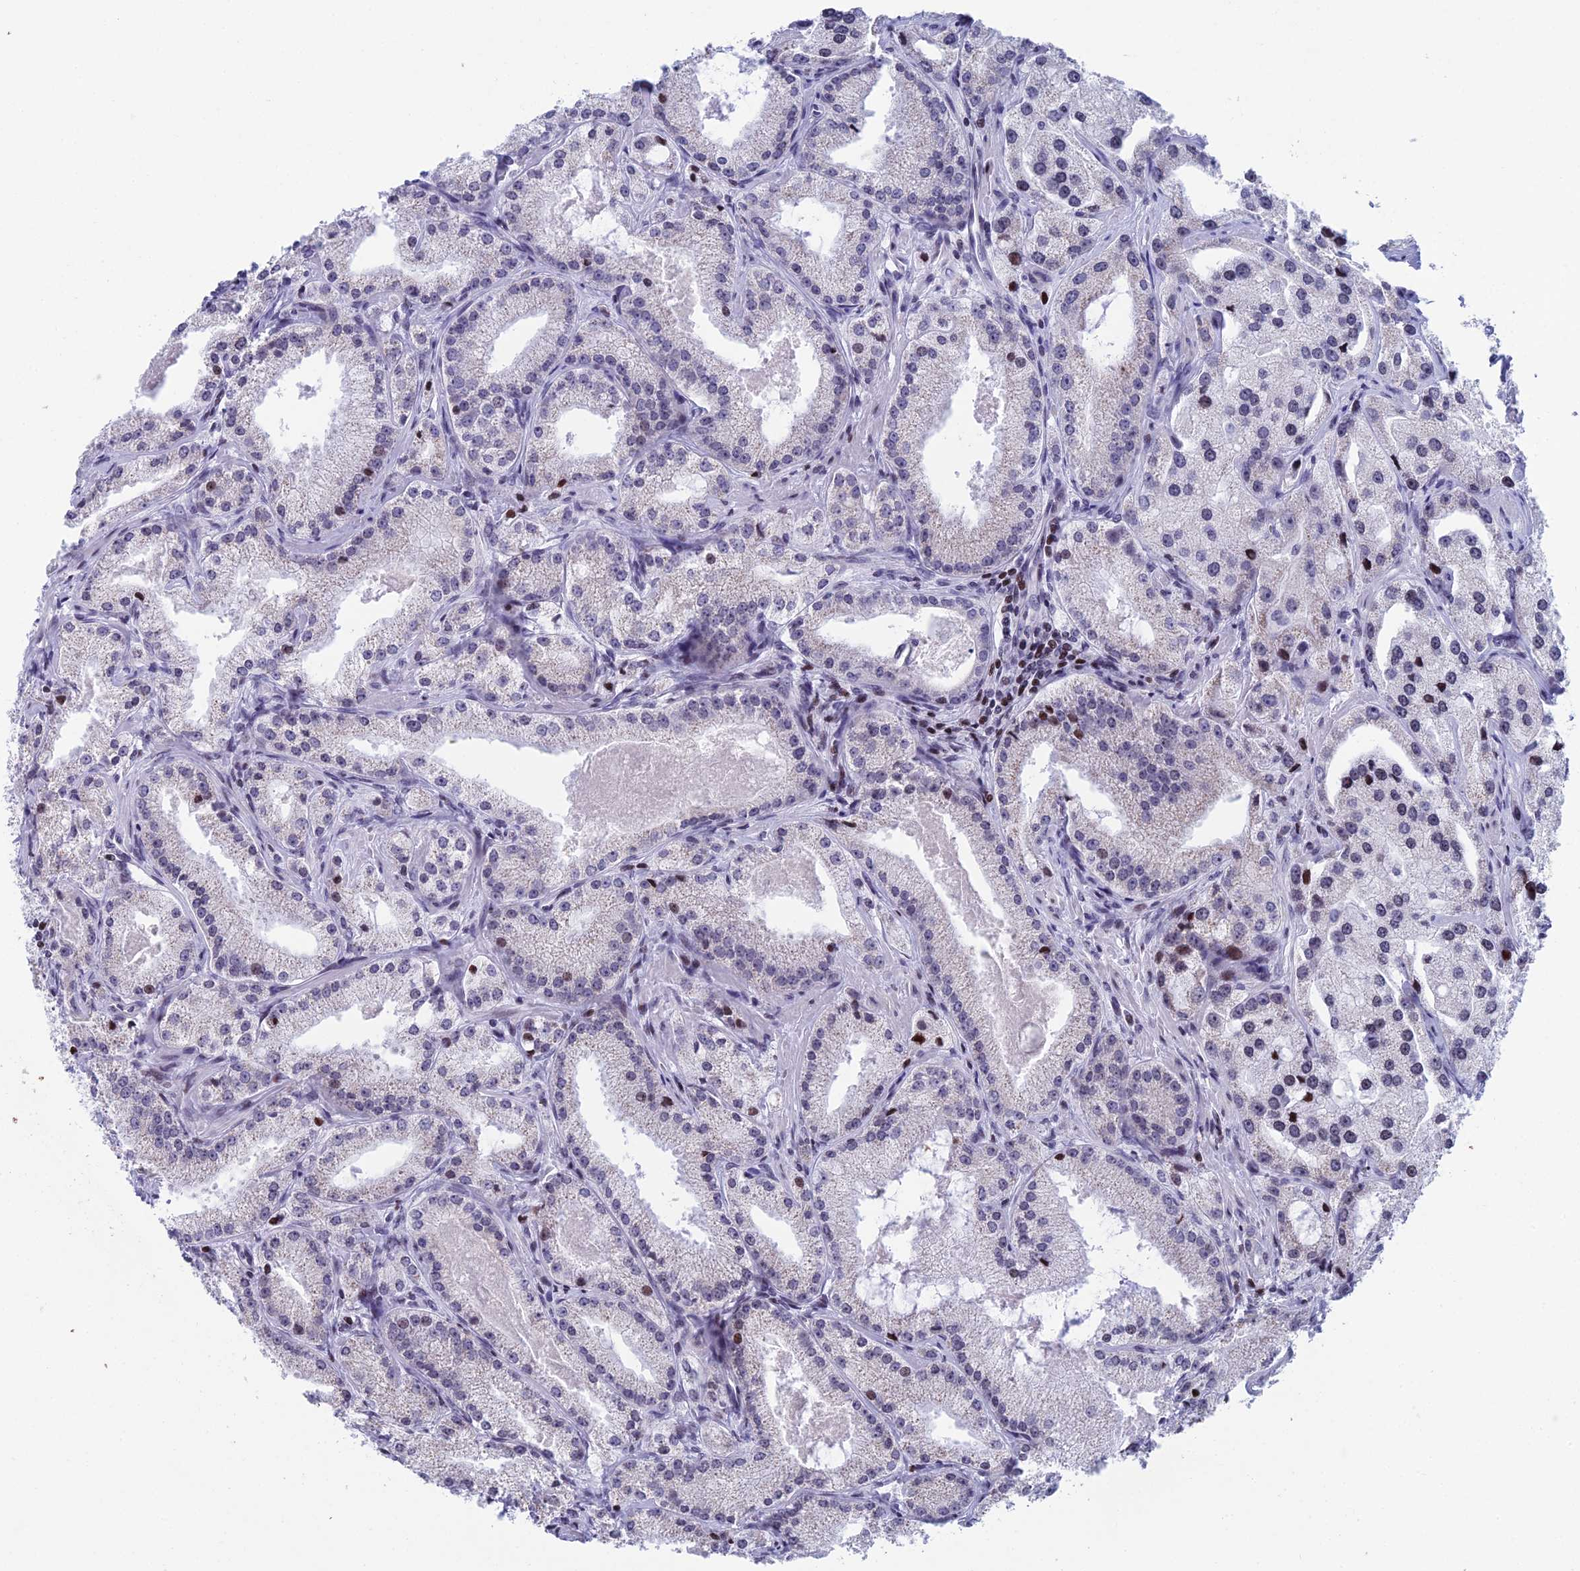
{"staining": {"intensity": "negative", "quantity": "none", "location": "none"}, "tissue": "prostate cancer", "cell_type": "Tumor cells", "image_type": "cancer", "snomed": [{"axis": "morphology", "description": "Adenocarcinoma, Low grade"}, {"axis": "topography", "description": "Prostate"}], "caption": "Prostate cancer was stained to show a protein in brown. There is no significant positivity in tumor cells.", "gene": "AFF3", "patient": {"sex": "male", "age": 69}}